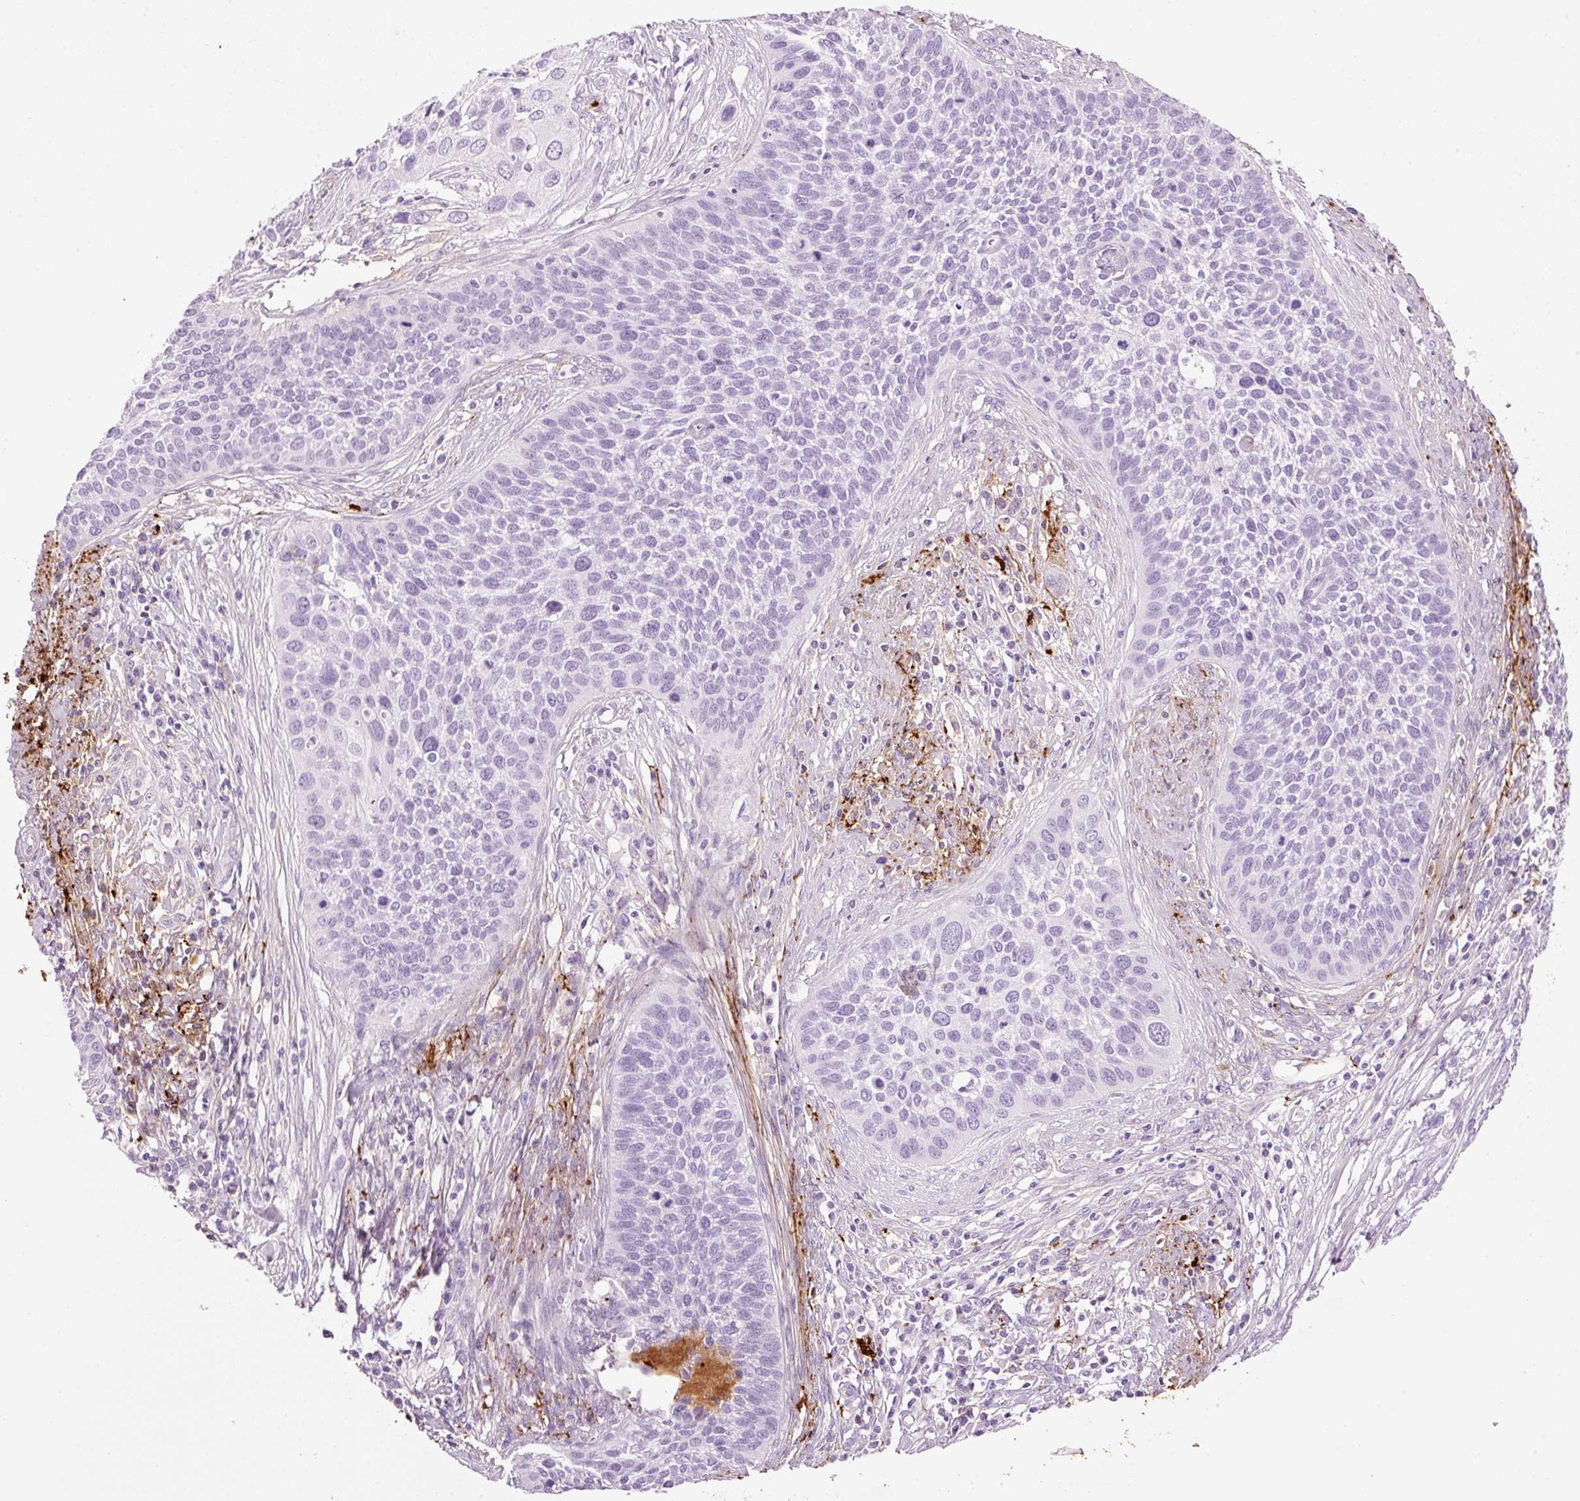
{"staining": {"intensity": "negative", "quantity": "none", "location": "none"}, "tissue": "cervical cancer", "cell_type": "Tumor cells", "image_type": "cancer", "snomed": [{"axis": "morphology", "description": "Squamous cell carcinoma, NOS"}, {"axis": "topography", "description": "Cervix"}], "caption": "Cervical cancer (squamous cell carcinoma) was stained to show a protein in brown. There is no significant expression in tumor cells.", "gene": "MFAP4", "patient": {"sex": "female", "age": 34}}